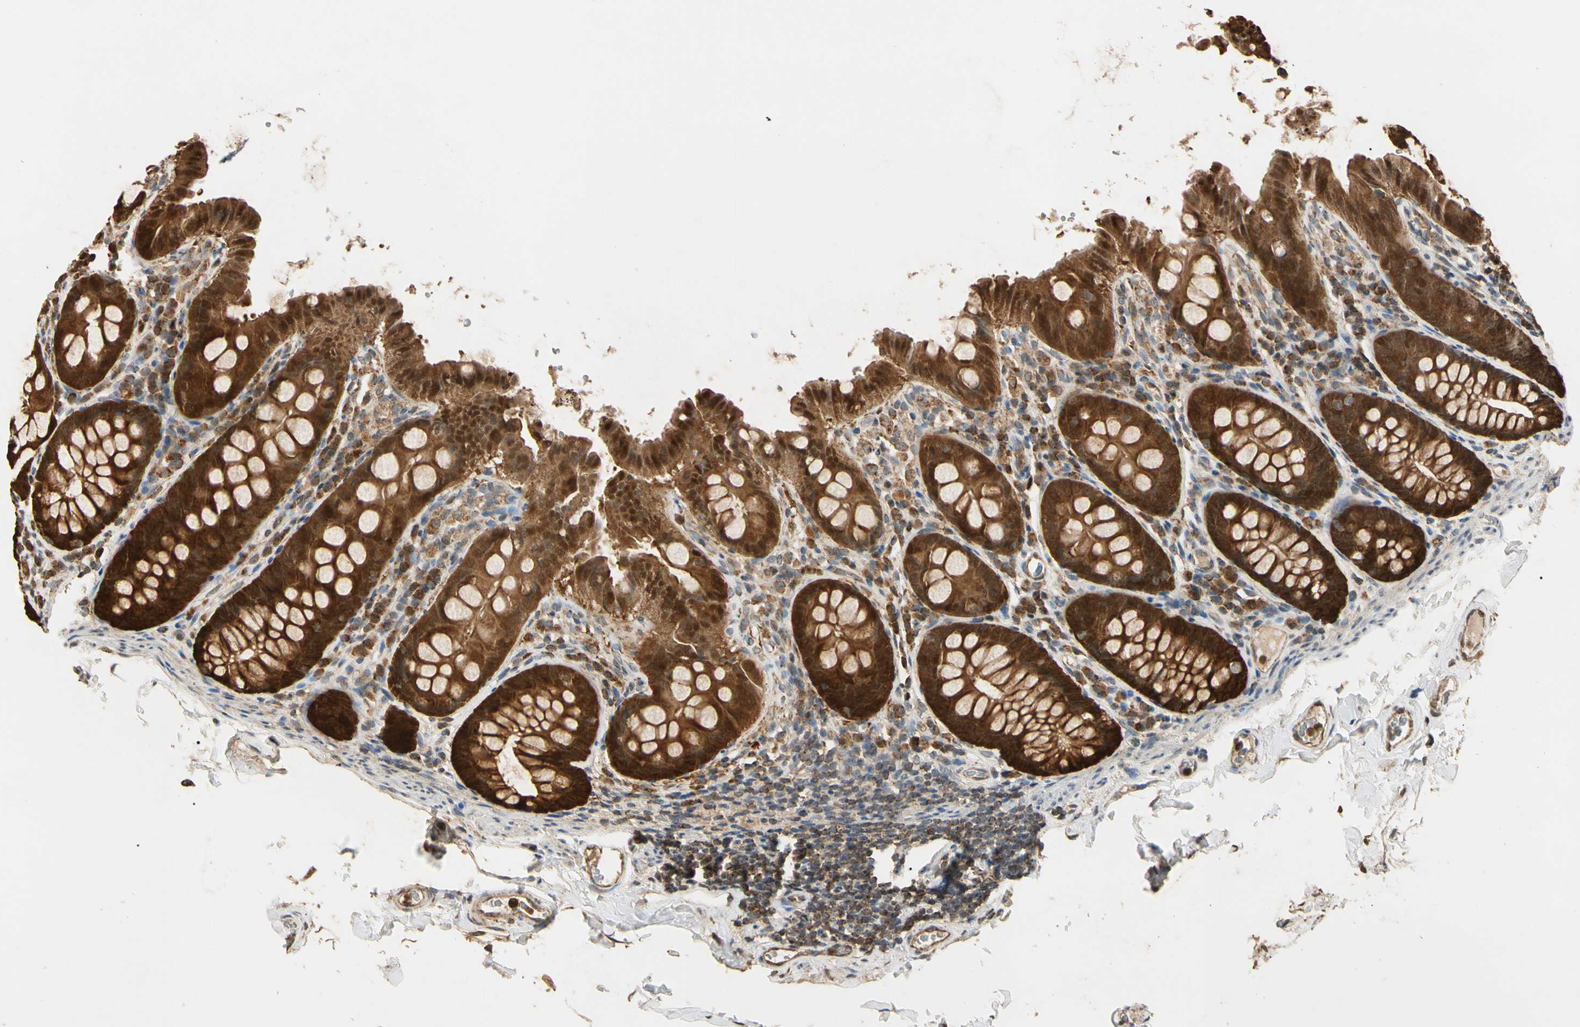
{"staining": {"intensity": "moderate", "quantity": ">75%", "location": "cytoplasmic/membranous"}, "tissue": "colon", "cell_type": "Endothelial cells", "image_type": "normal", "snomed": [{"axis": "morphology", "description": "Normal tissue, NOS"}, {"axis": "topography", "description": "Colon"}], "caption": "This image demonstrates immunohistochemistry (IHC) staining of normal human colon, with medium moderate cytoplasmic/membranous expression in about >75% of endothelial cells.", "gene": "PRDX5", "patient": {"sex": "female", "age": 61}}